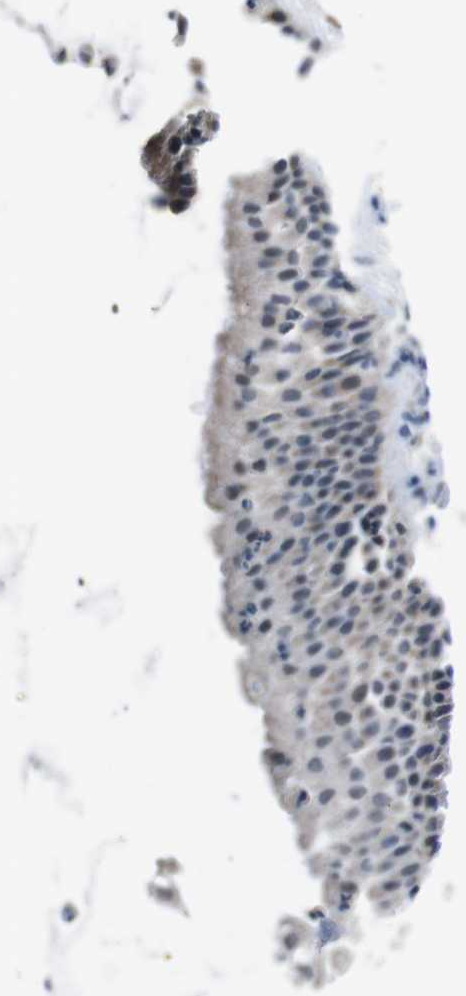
{"staining": {"intensity": "weak", "quantity": "<25%", "location": "cytoplasmic/membranous"}, "tissue": "nasopharynx", "cell_type": "Respiratory epithelial cells", "image_type": "normal", "snomed": [{"axis": "morphology", "description": "Normal tissue, NOS"}, {"axis": "topography", "description": "Nasopharynx"}], "caption": "There is no significant staining in respiratory epithelial cells of nasopharynx. The staining is performed using DAB (3,3'-diaminobenzidine) brown chromogen with nuclei counter-stained in using hematoxylin.", "gene": "CDH22", "patient": {"sex": "female", "age": 51}}